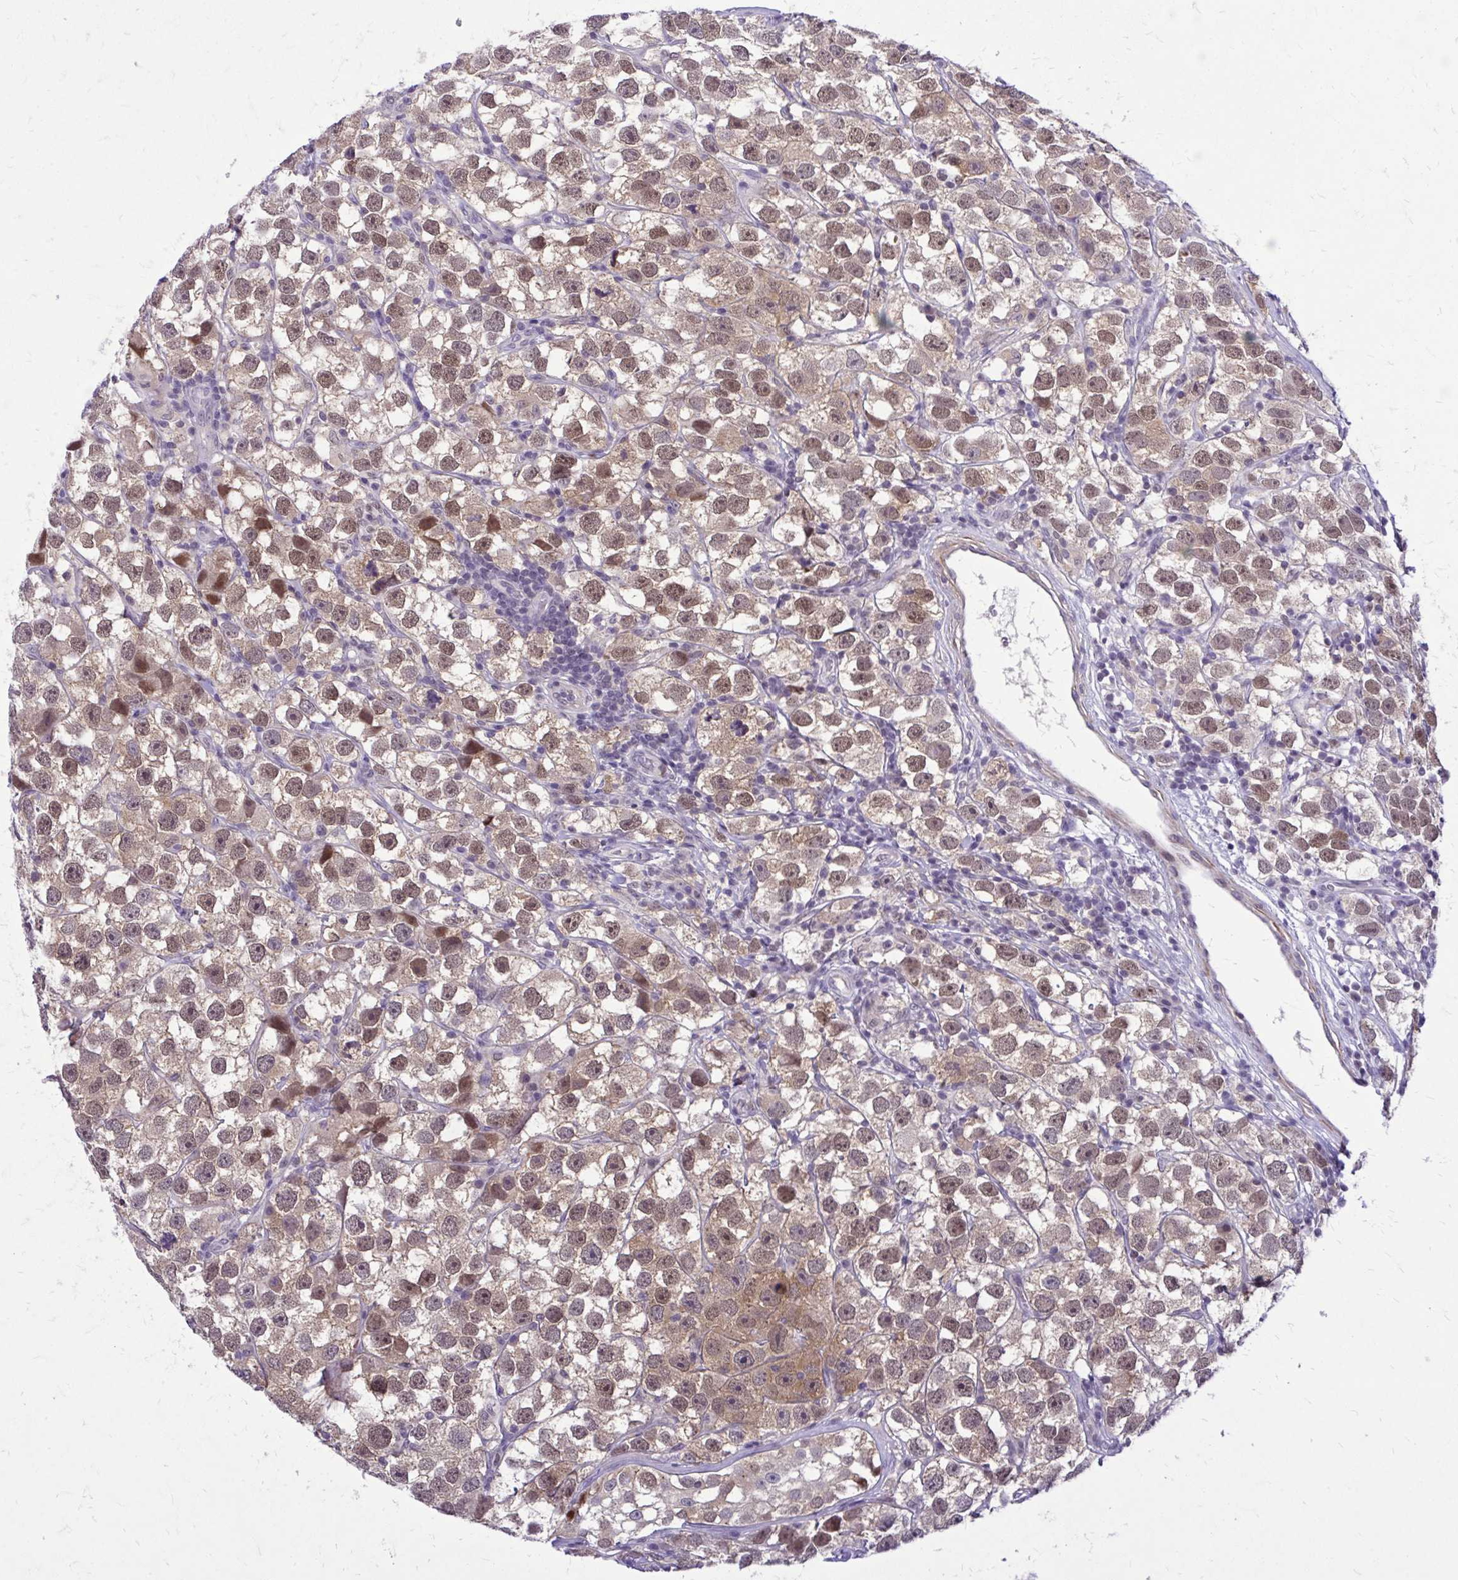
{"staining": {"intensity": "moderate", "quantity": ">75%", "location": "nuclear"}, "tissue": "testis cancer", "cell_type": "Tumor cells", "image_type": "cancer", "snomed": [{"axis": "morphology", "description": "Seminoma, NOS"}, {"axis": "topography", "description": "Testis"}], "caption": "The image reveals staining of seminoma (testis), revealing moderate nuclear protein expression (brown color) within tumor cells.", "gene": "ZBTB25", "patient": {"sex": "male", "age": 26}}